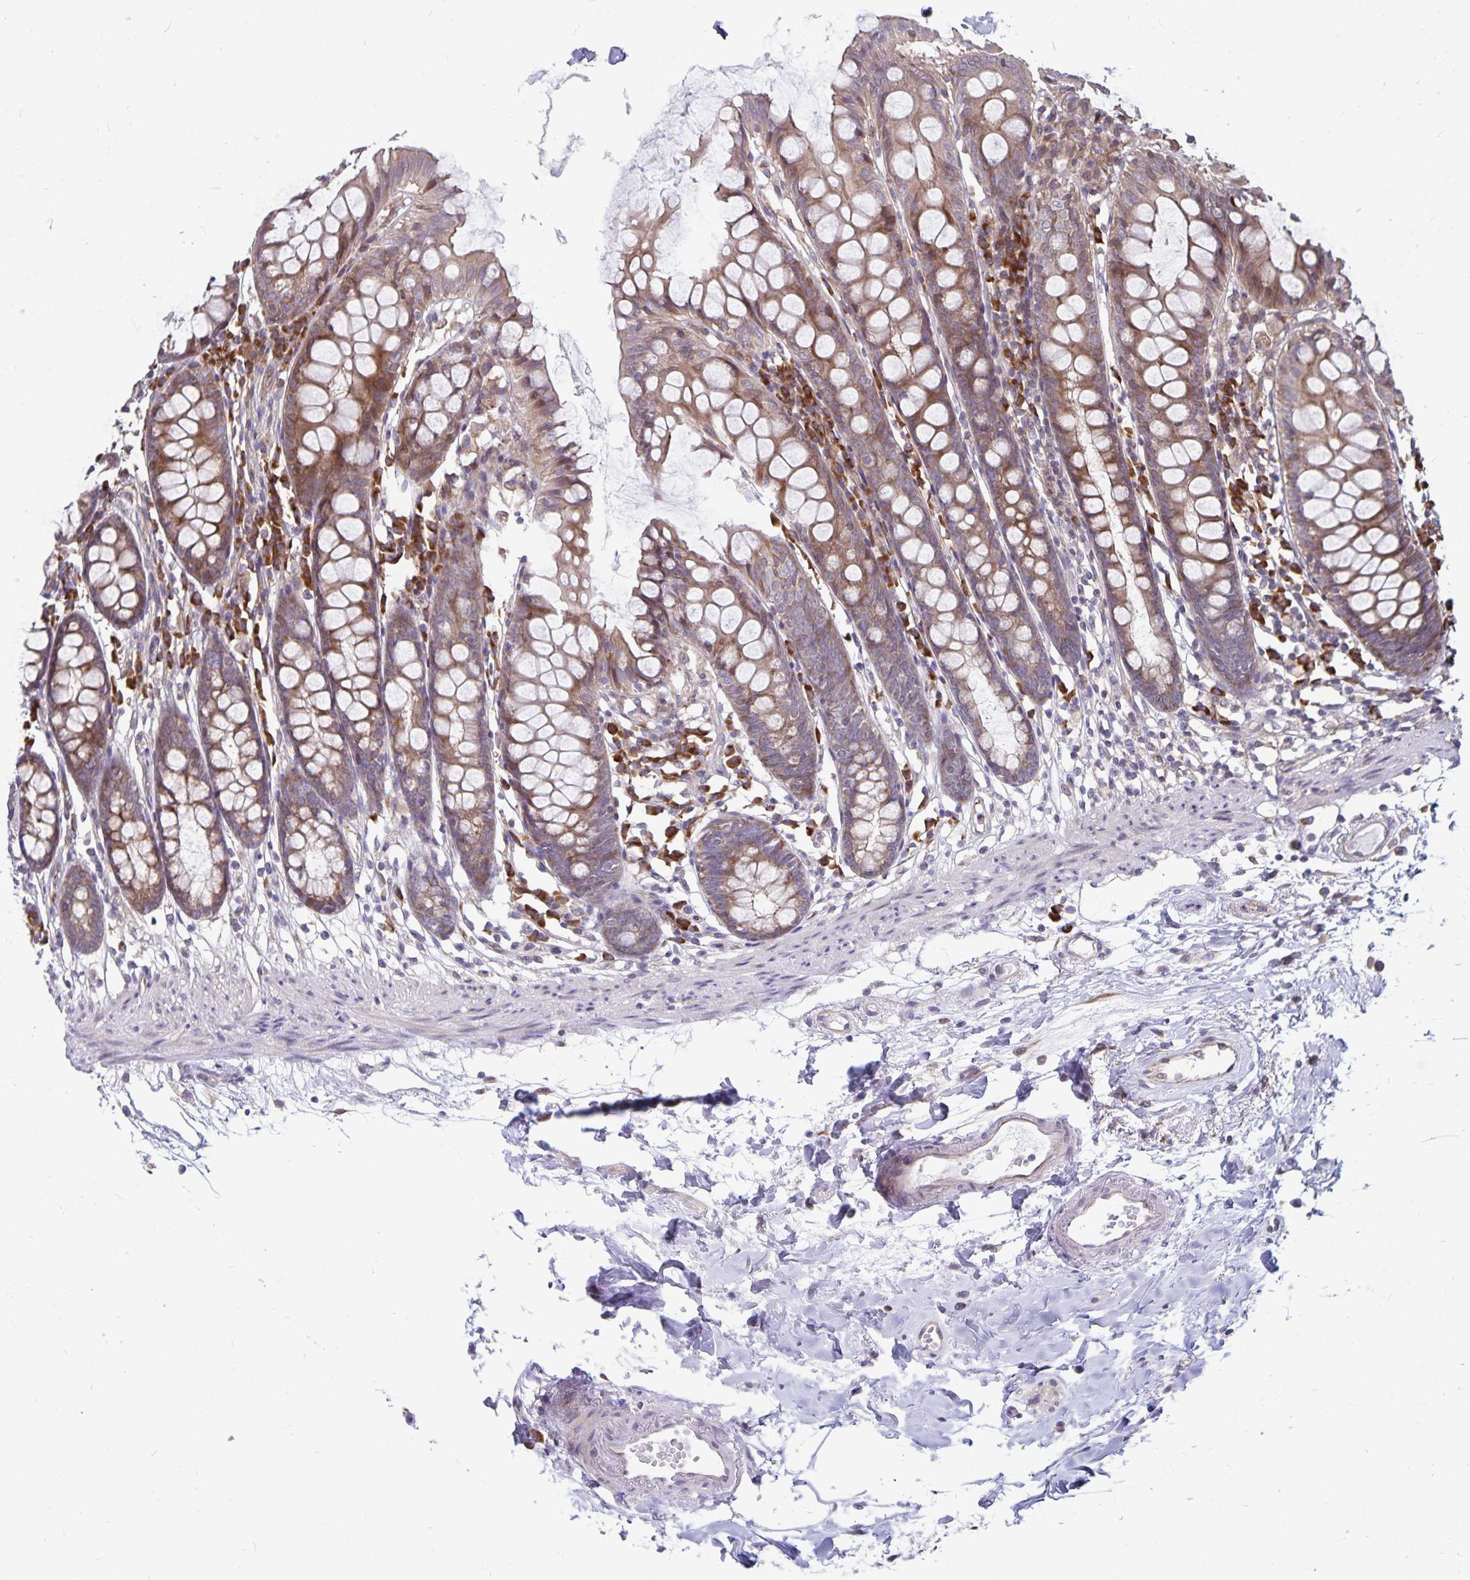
{"staining": {"intensity": "weak", "quantity": "<25%", "location": "cytoplasmic/membranous"}, "tissue": "colon", "cell_type": "Endothelial cells", "image_type": "normal", "snomed": [{"axis": "morphology", "description": "Normal tissue, NOS"}, {"axis": "topography", "description": "Colon"}], "caption": "This is a image of immunohistochemistry (IHC) staining of unremarkable colon, which shows no positivity in endothelial cells.", "gene": "SEC62", "patient": {"sex": "female", "age": 84}}